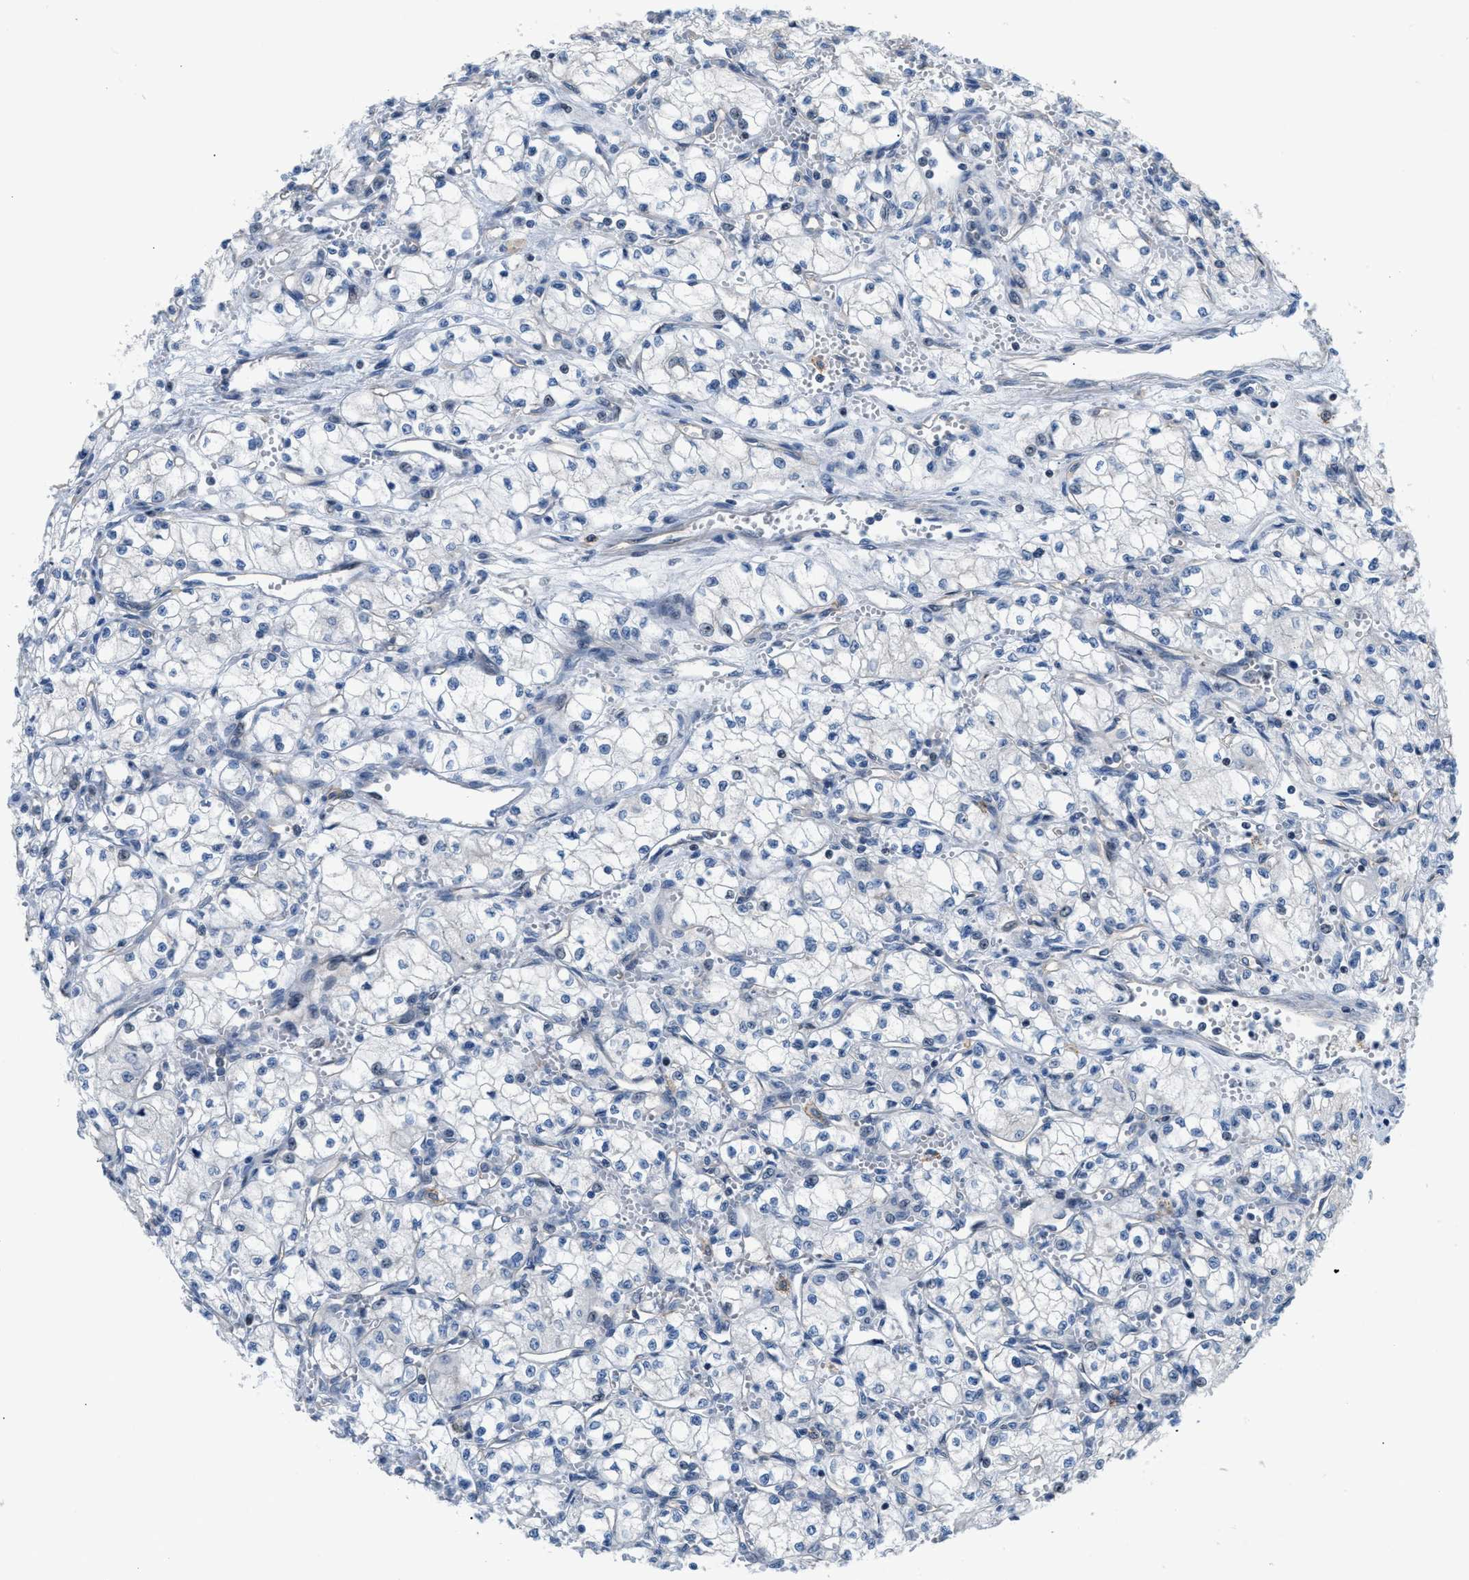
{"staining": {"intensity": "negative", "quantity": "none", "location": "none"}, "tissue": "renal cancer", "cell_type": "Tumor cells", "image_type": "cancer", "snomed": [{"axis": "morphology", "description": "Normal tissue, NOS"}, {"axis": "morphology", "description": "Adenocarcinoma, NOS"}, {"axis": "topography", "description": "Kidney"}], "caption": "Tumor cells are negative for brown protein staining in renal cancer (adenocarcinoma).", "gene": "FDCSP", "patient": {"sex": "male", "age": 59}}